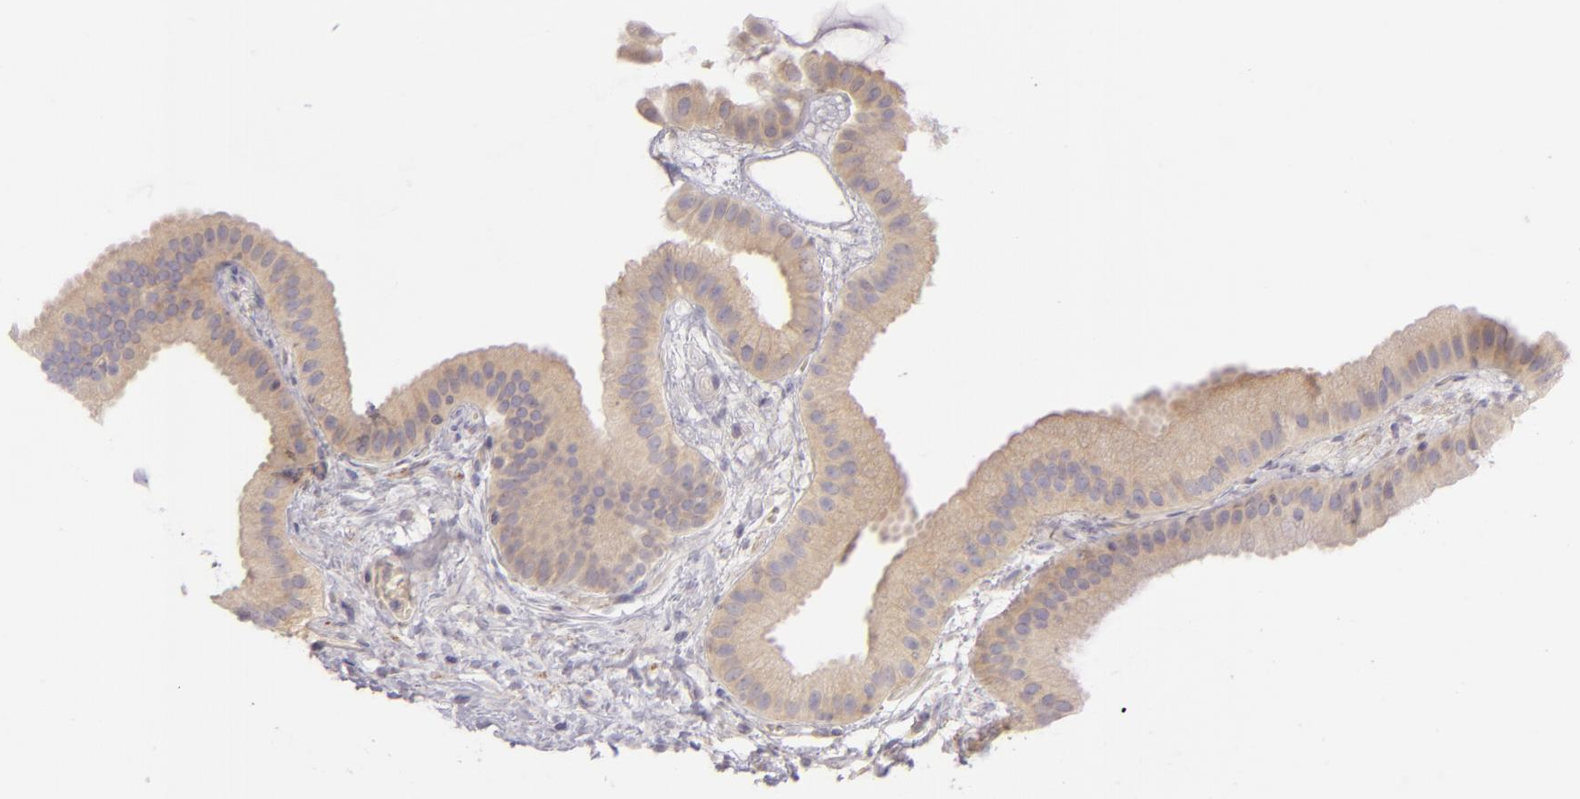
{"staining": {"intensity": "weak", "quantity": ">75%", "location": "cytoplasmic/membranous"}, "tissue": "gallbladder", "cell_type": "Glandular cells", "image_type": "normal", "snomed": [{"axis": "morphology", "description": "Normal tissue, NOS"}, {"axis": "topography", "description": "Gallbladder"}], "caption": "Glandular cells reveal low levels of weak cytoplasmic/membranous expression in about >75% of cells in benign human gallbladder. (IHC, brightfield microscopy, high magnification).", "gene": "ZC3H7B", "patient": {"sex": "female", "age": 63}}